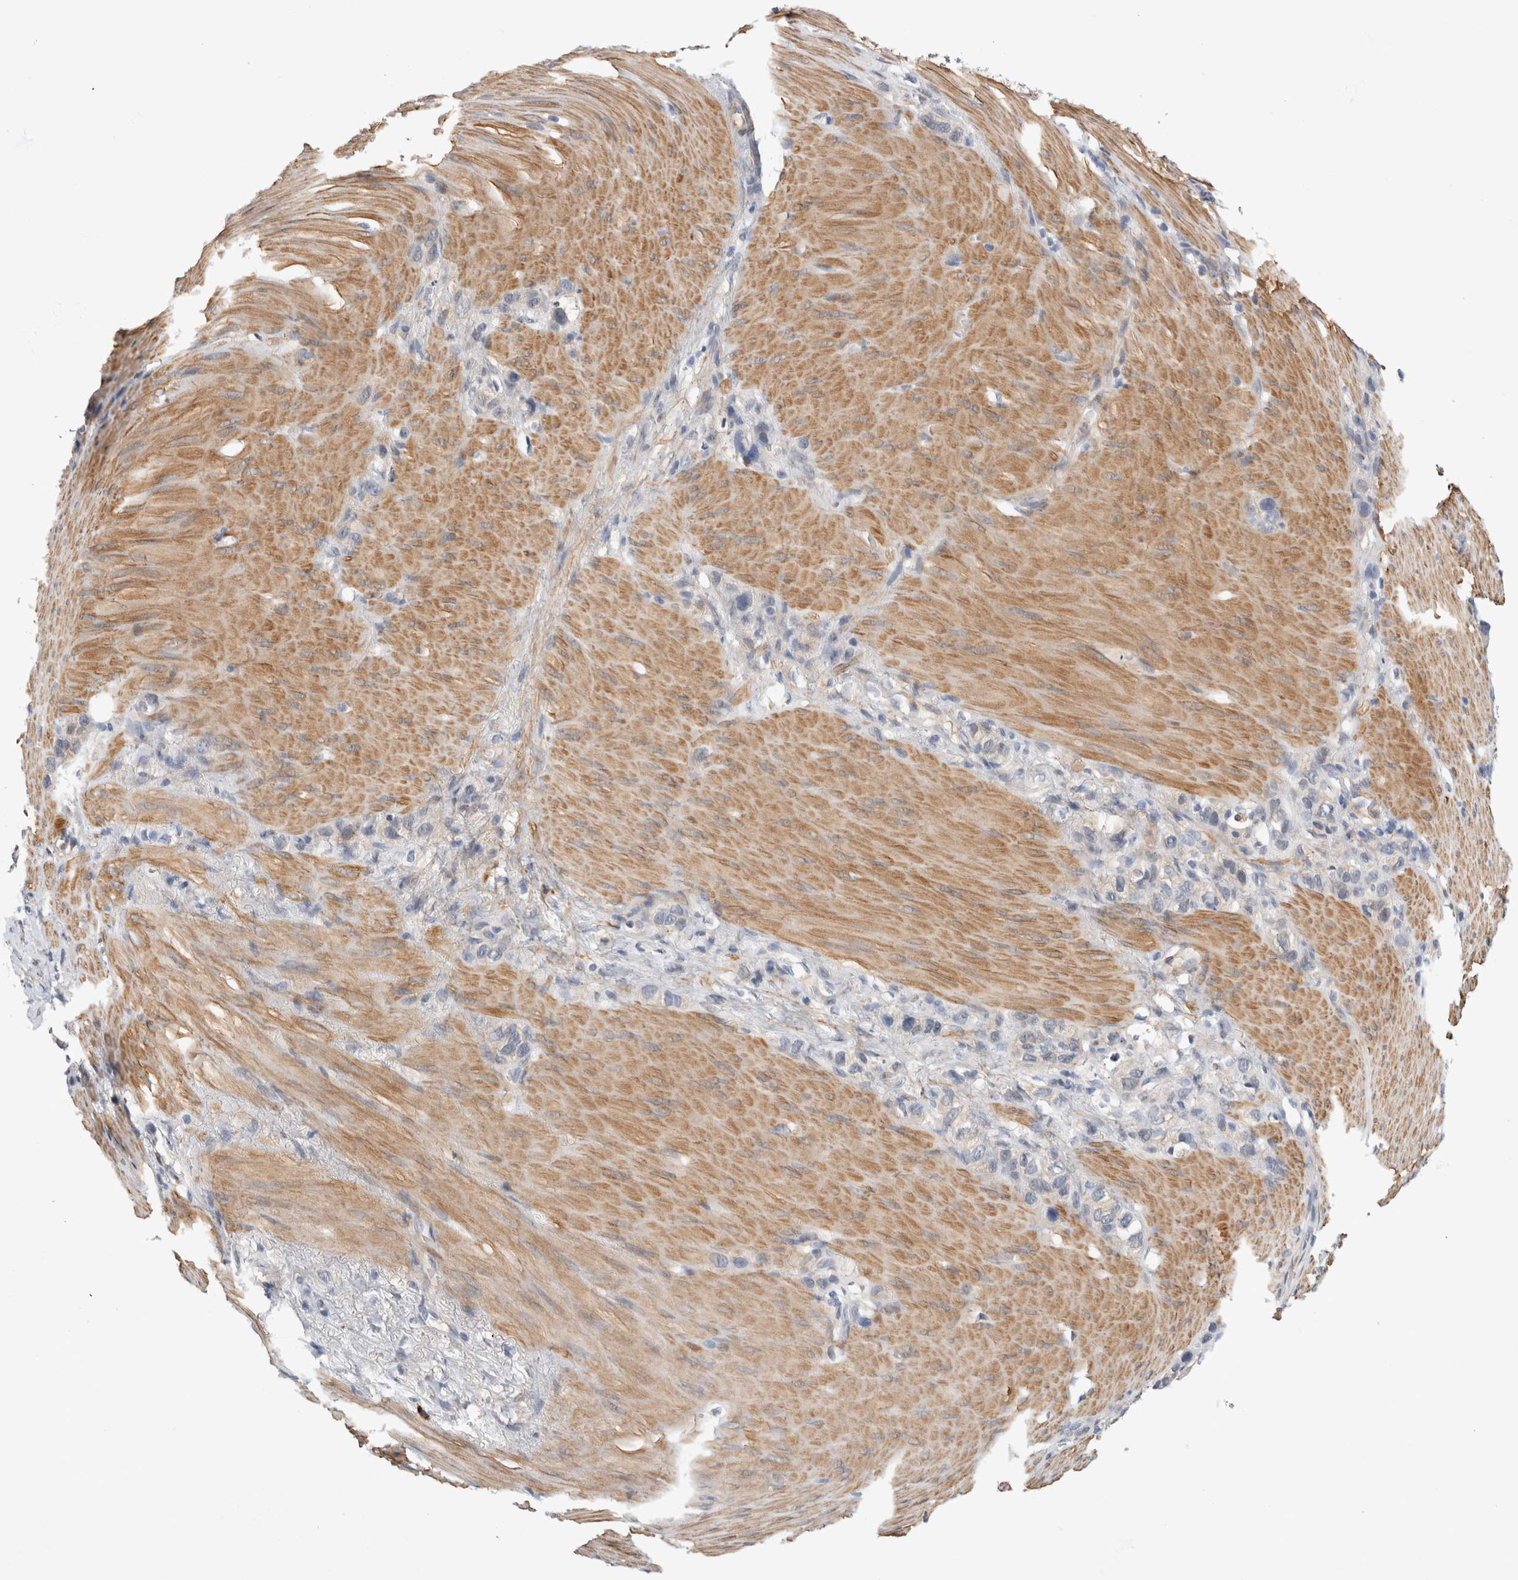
{"staining": {"intensity": "negative", "quantity": "none", "location": "none"}, "tissue": "stomach cancer", "cell_type": "Tumor cells", "image_type": "cancer", "snomed": [{"axis": "morphology", "description": "Normal tissue, NOS"}, {"axis": "morphology", "description": "Adenocarcinoma, NOS"}, {"axis": "morphology", "description": "Adenocarcinoma, High grade"}, {"axis": "topography", "description": "Stomach, upper"}, {"axis": "topography", "description": "Stomach"}], "caption": "A micrograph of stomach cancer stained for a protein demonstrates no brown staining in tumor cells.", "gene": "PGM1", "patient": {"sex": "female", "age": 65}}